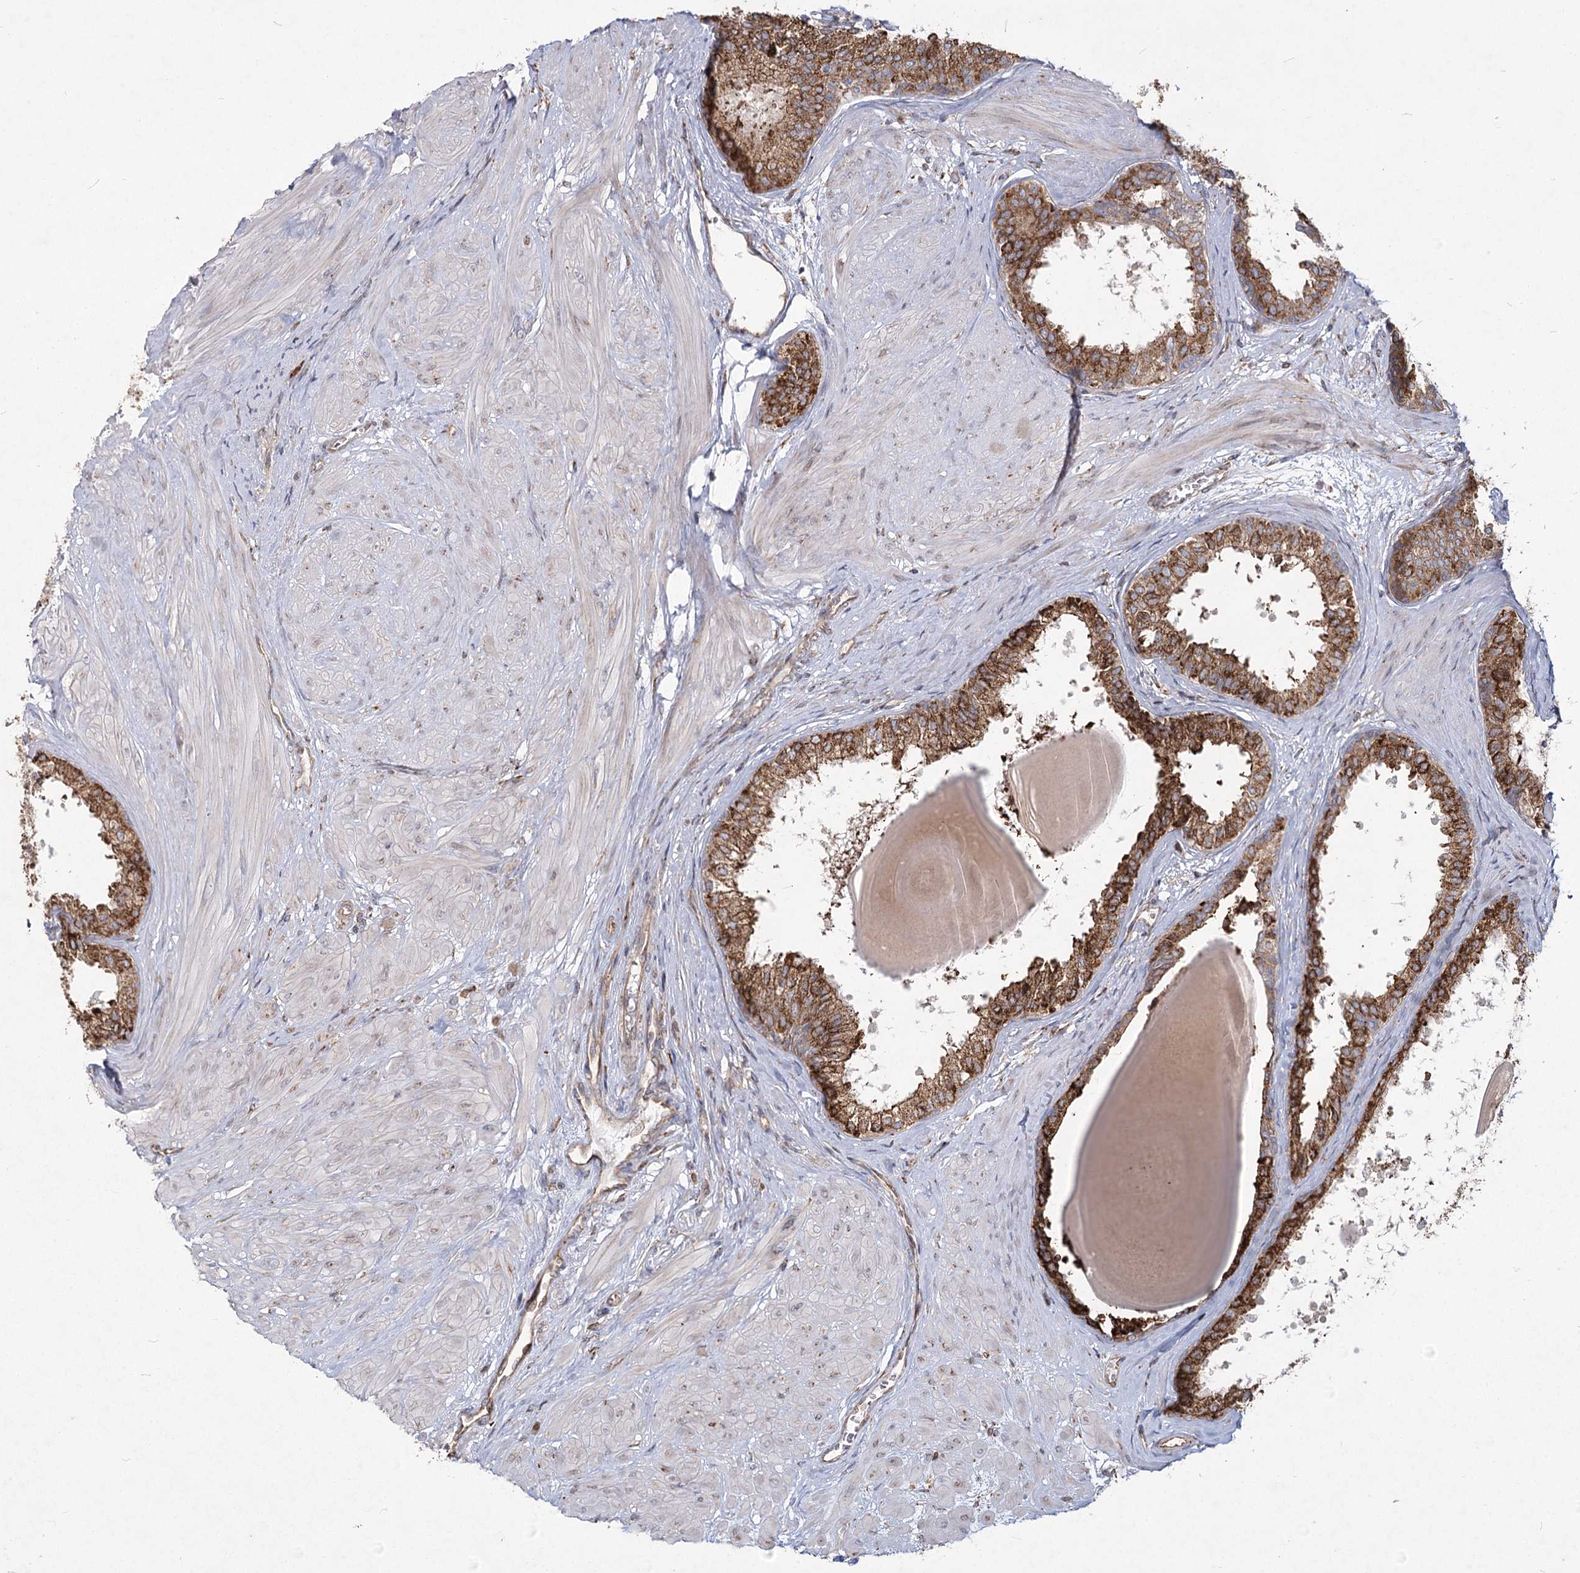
{"staining": {"intensity": "moderate", "quantity": ">75%", "location": "cytoplasmic/membranous"}, "tissue": "prostate", "cell_type": "Glandular cells", "image_type": "normal", "snomed": [{"axis": "morphology", "description": "Normal tissue, NOS"}, {"axis": "topography", "description": "Prostate"}], "caption": "Prostate stained for a protein demonstrates moderate cytoplasmic/membranous positivity in glandular cells. Immunohistochemistry stains the protein in brown and the nuclei are stained blue.", "gene": "NHLRC2", "patient": {"sex": "male", "age": 48}}